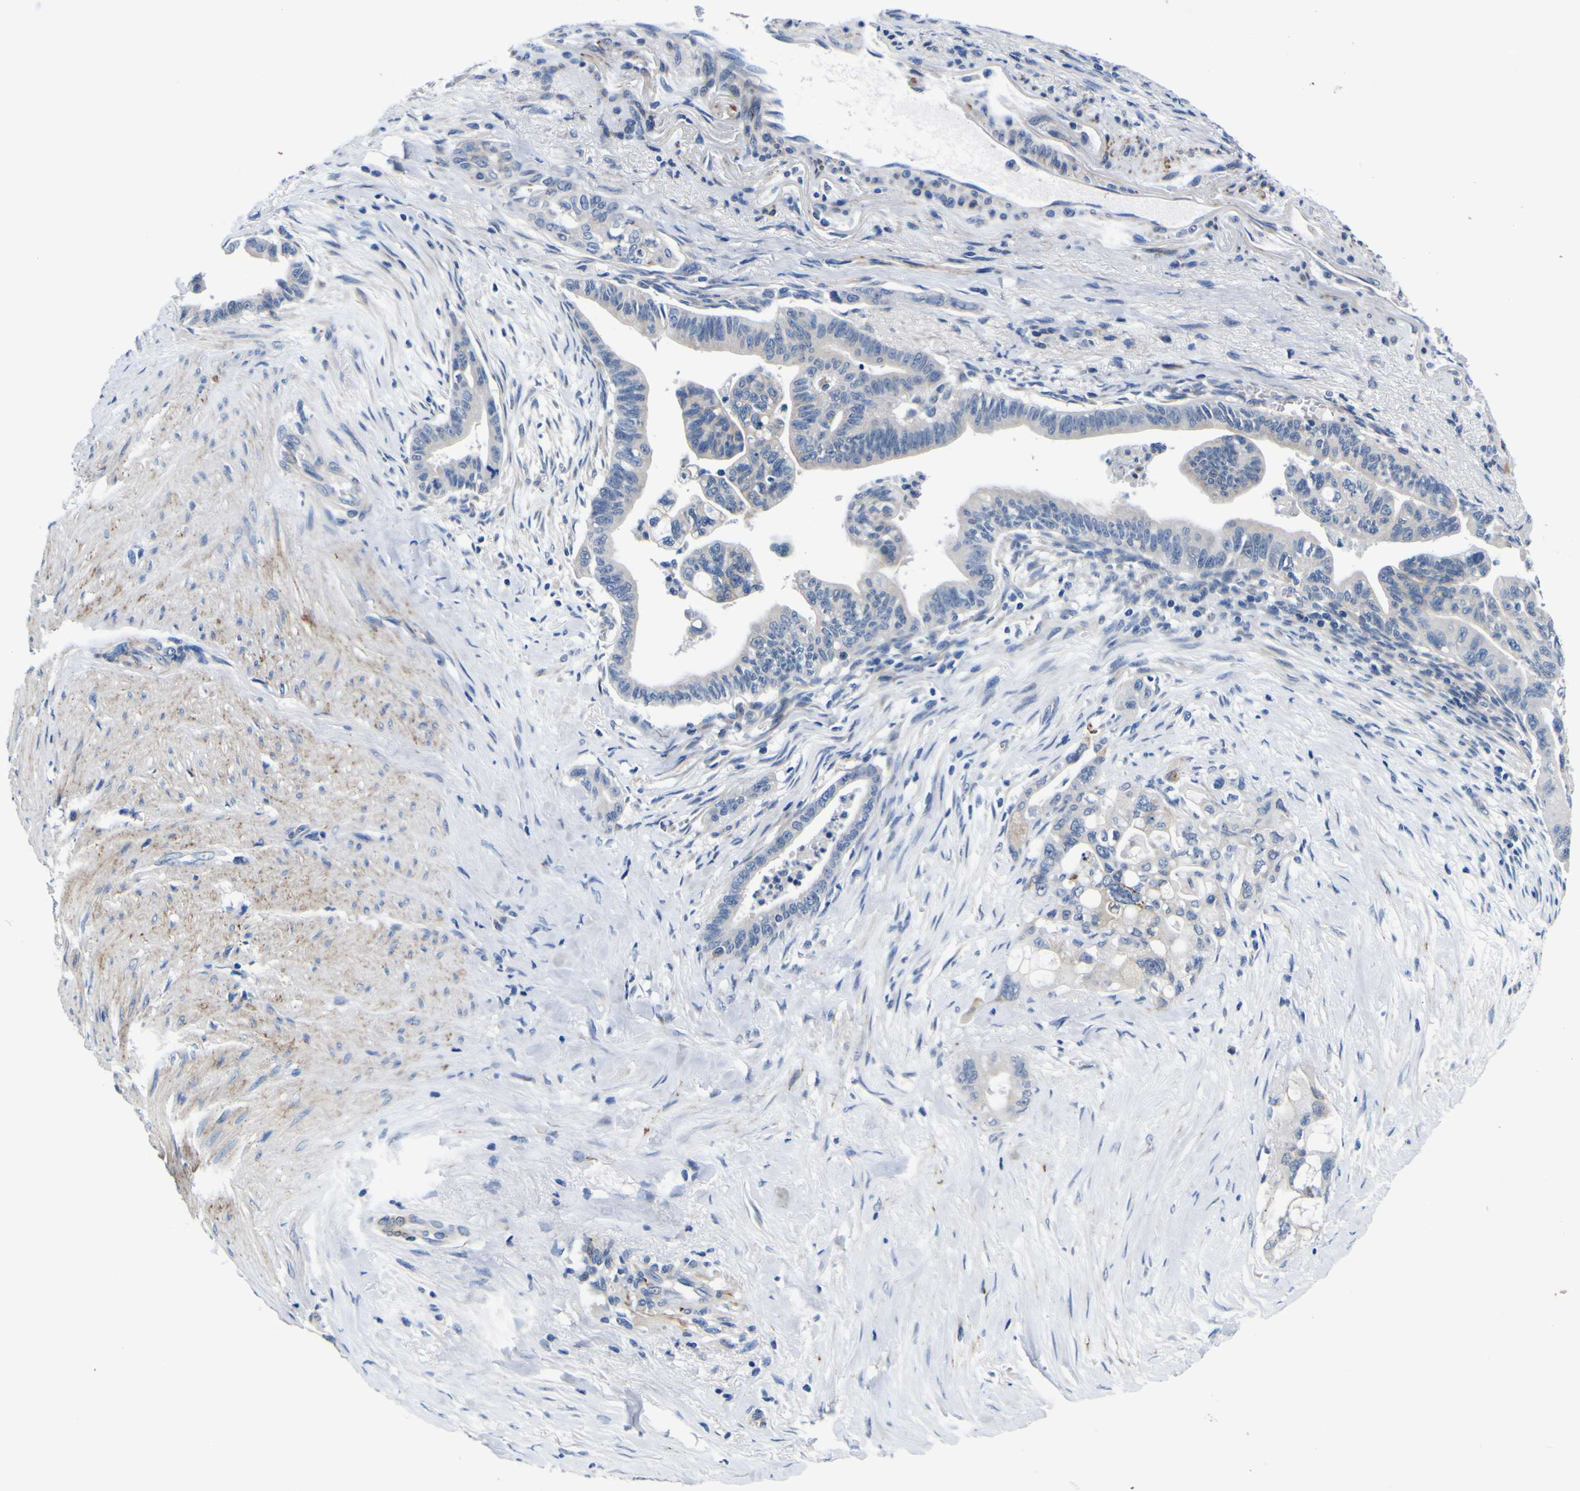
{"staining": {"intensity": "negative", "quantity": "none", "location": "none"}, "tissue": "pancreatic cancer", "cell_type": "Tumor cells", "image_type": "cancer", "snomed": [{"axis": "morphology", "description": "Adenocarcinoma, NOS"}, {"axis": "topography", "description": "Pancreas"}], "caption": "A high-resolution histopathology image shows IHC staining of pancreatic cancer, which exhibits no significant positivity in tumor cells.", "gene": "AGAP3", "patient": {"sex": "male", "age": 70}}